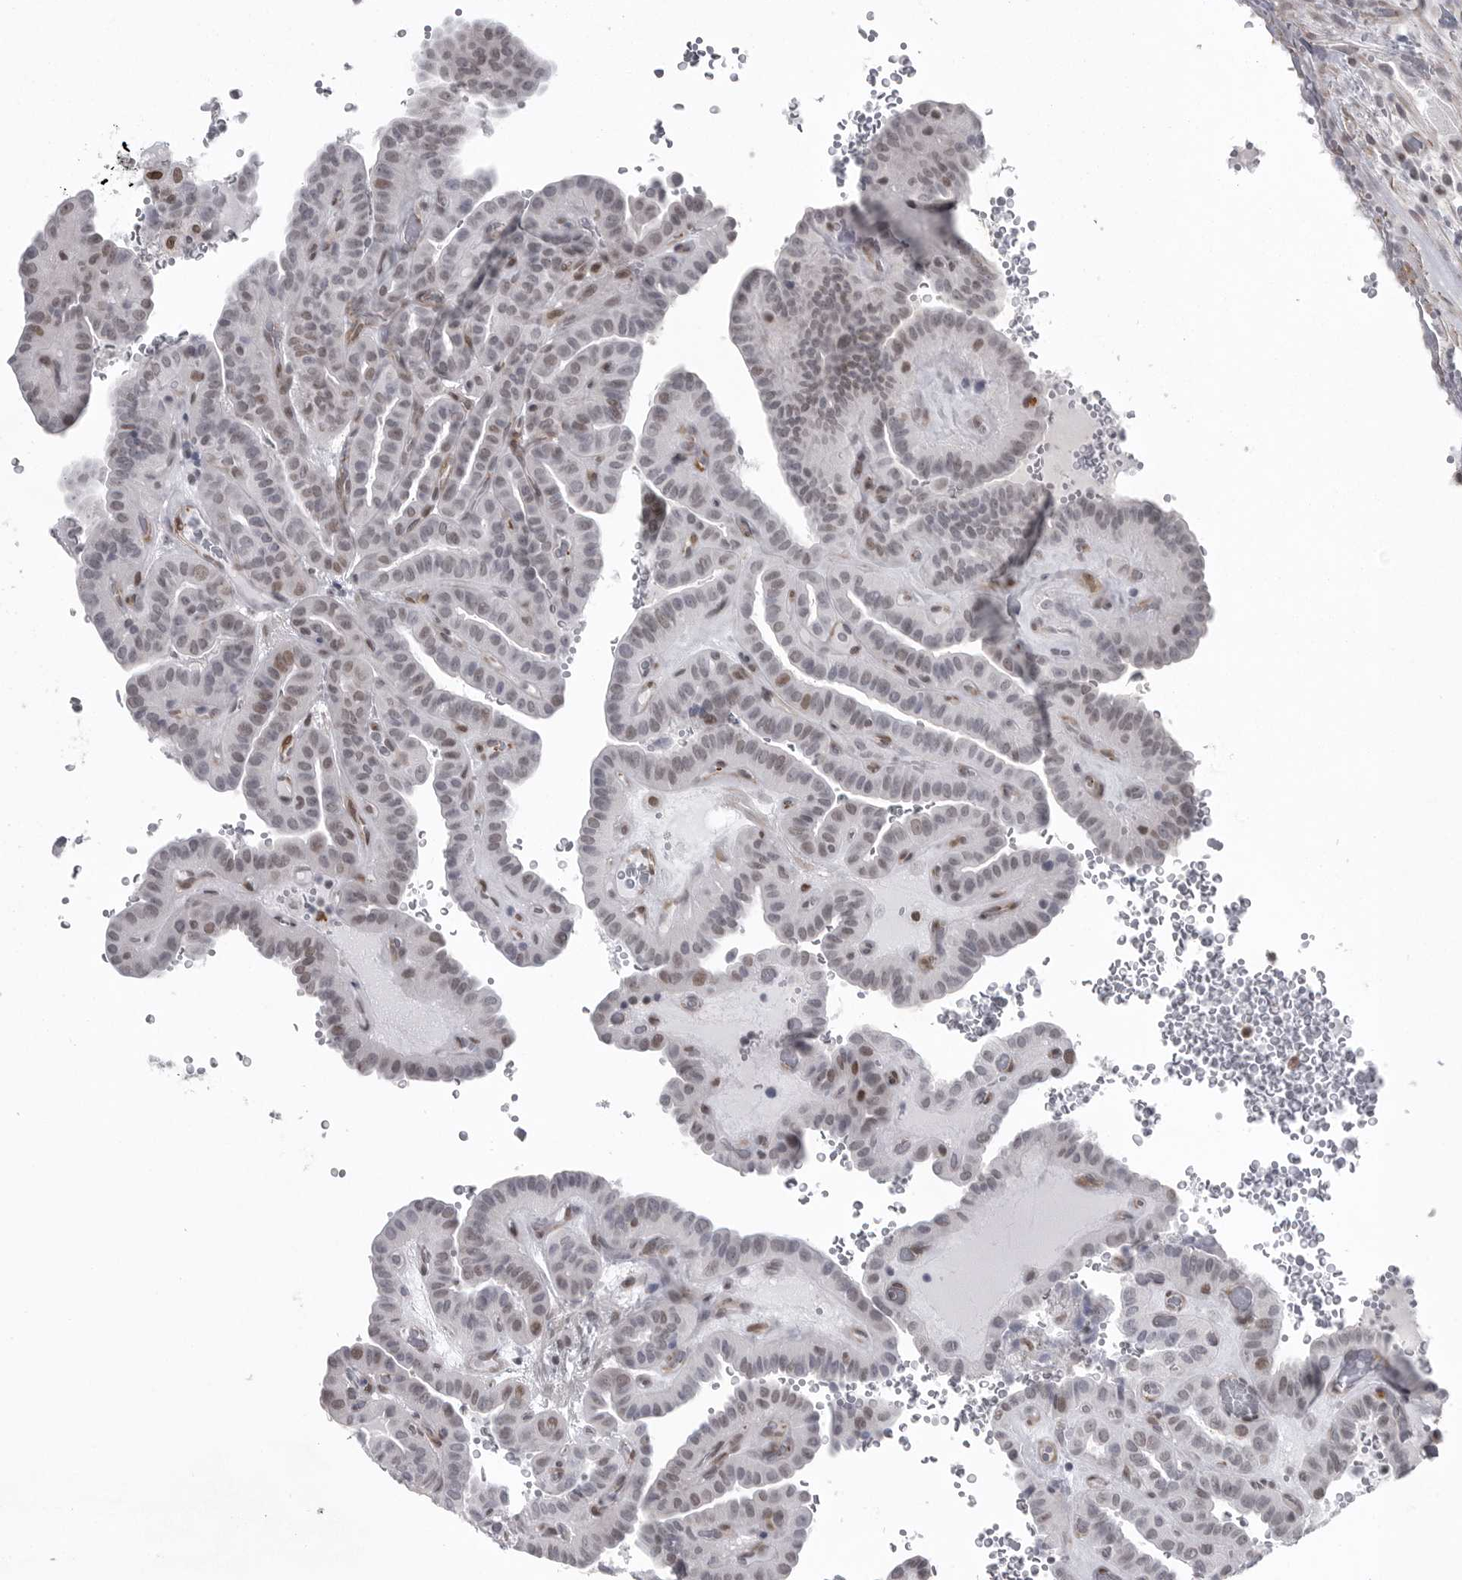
{"staining": {"intensity": "weak", "quantity": "25%-75%", "location": "nuclear"}, "tissue": "thyroid cancer", "cell_type": "Tumor cells", "image_type": "cancer", "snomed": [{"axis": "morphology", "description": "Papillary adenocarcinoma, NOS"}, {"axis": "topography", "description": "Thyroid gland"}], "caption": "Immunohistochemistry photomicrograph of neoplastic tissue: papillary adenocarcinoma (thyroid) stained using immunohistochemistry displays low levels of weak protein expression localized specifically in the nuclear of tumor cells, appearing as a nuclear brown color.", "gene": "HMGN3", "patient": {"sex": "male", "age": 77}}